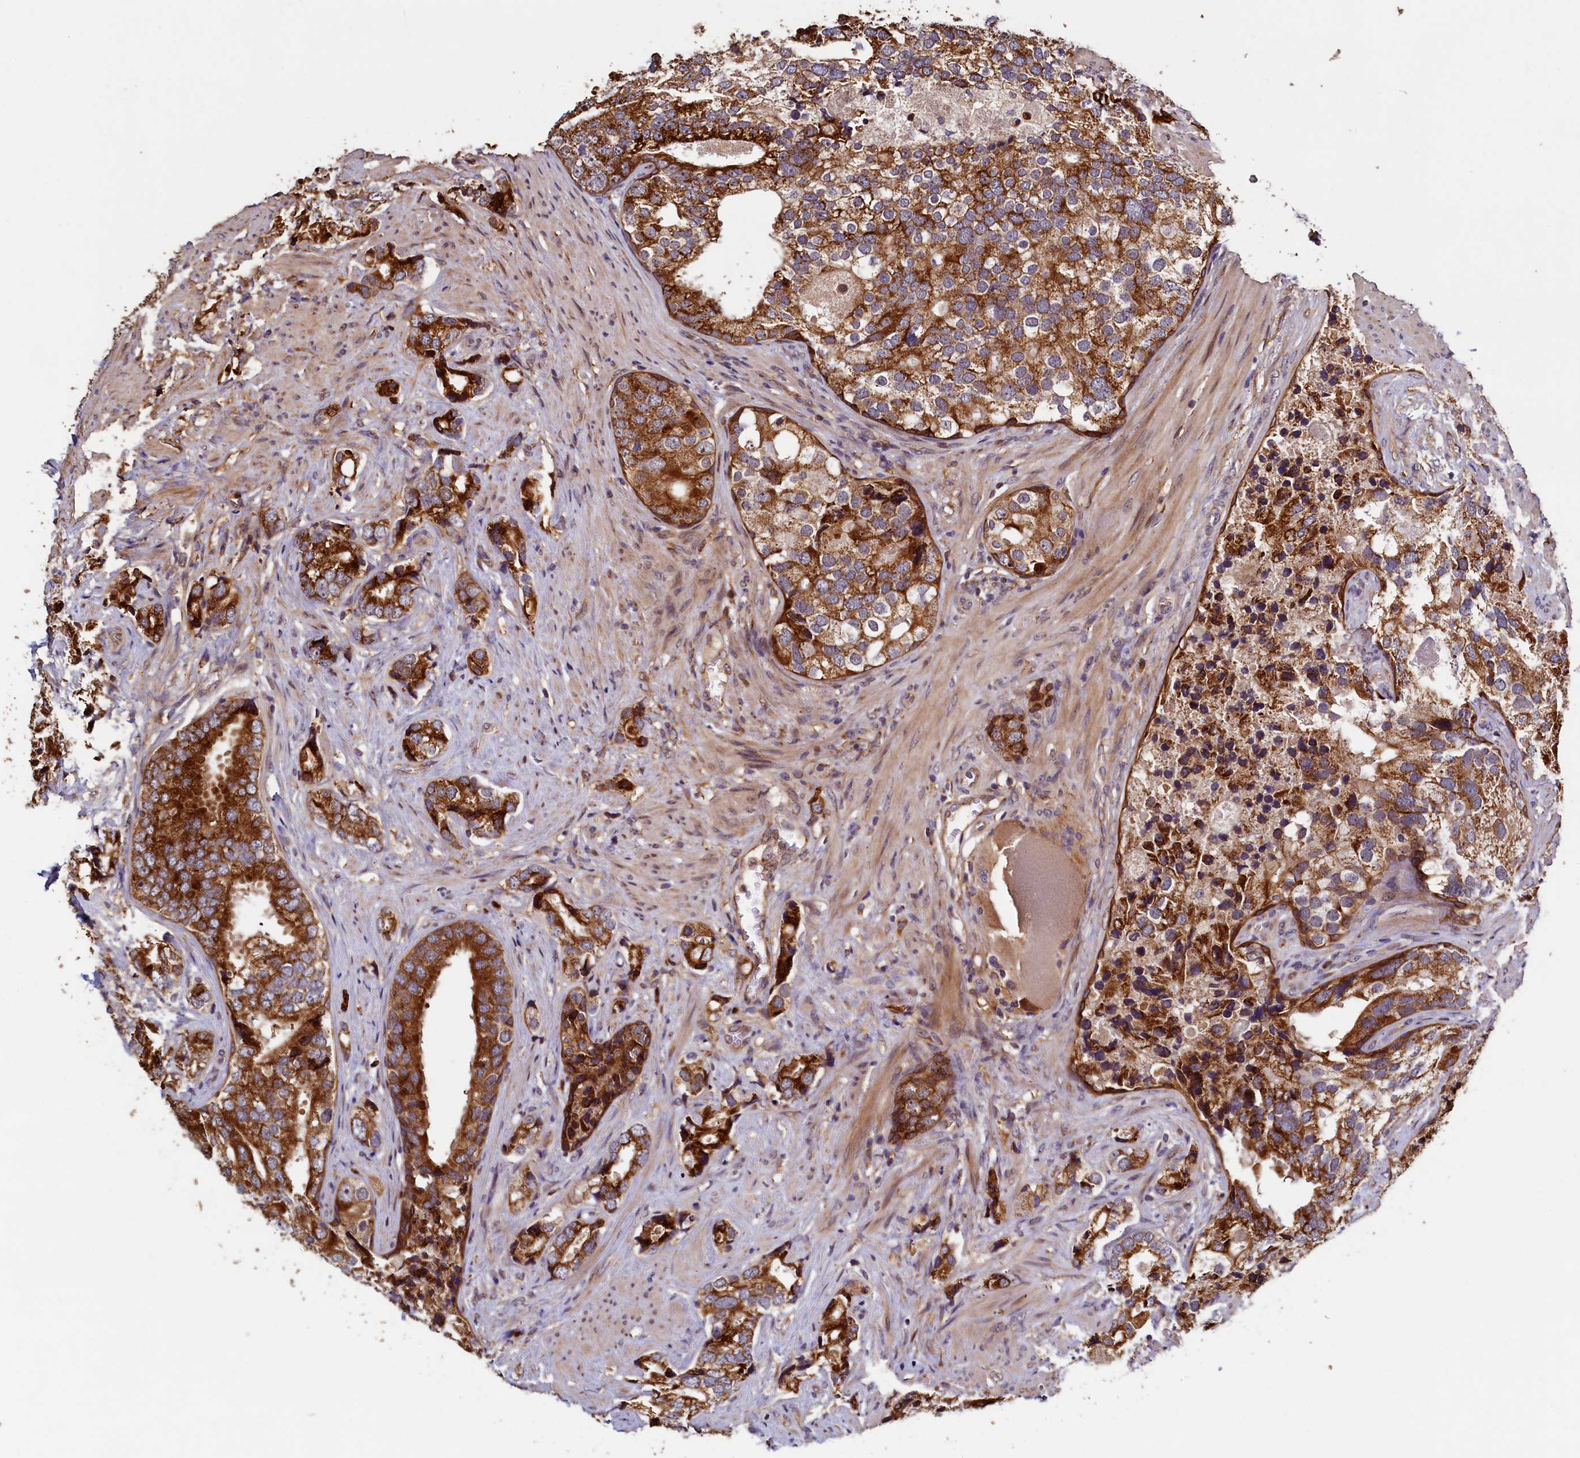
{"staining": {"intensity": "strong", "quantity": ">75%", "location": "cytoplasmic/membranous"}, "tissue": "prostate cancer", "cell_type": "Tumor cells", "image_type": "cancer", "snomed": [{"axis": "morphology", "description": "Adenocarcinoma, High grade"}, {"axis": "topography", "description": "Prostate"}], "caption": "A high-resolution photomicrograph shows IHC staining of adenocarcinoma (high-grade) (prostate), which shows strong cytoplasmic/membranous expression in approximately >75% of tumor cells.", "gene": "NCKAP5L", "patient": {"sex": "male", "age": 75}}